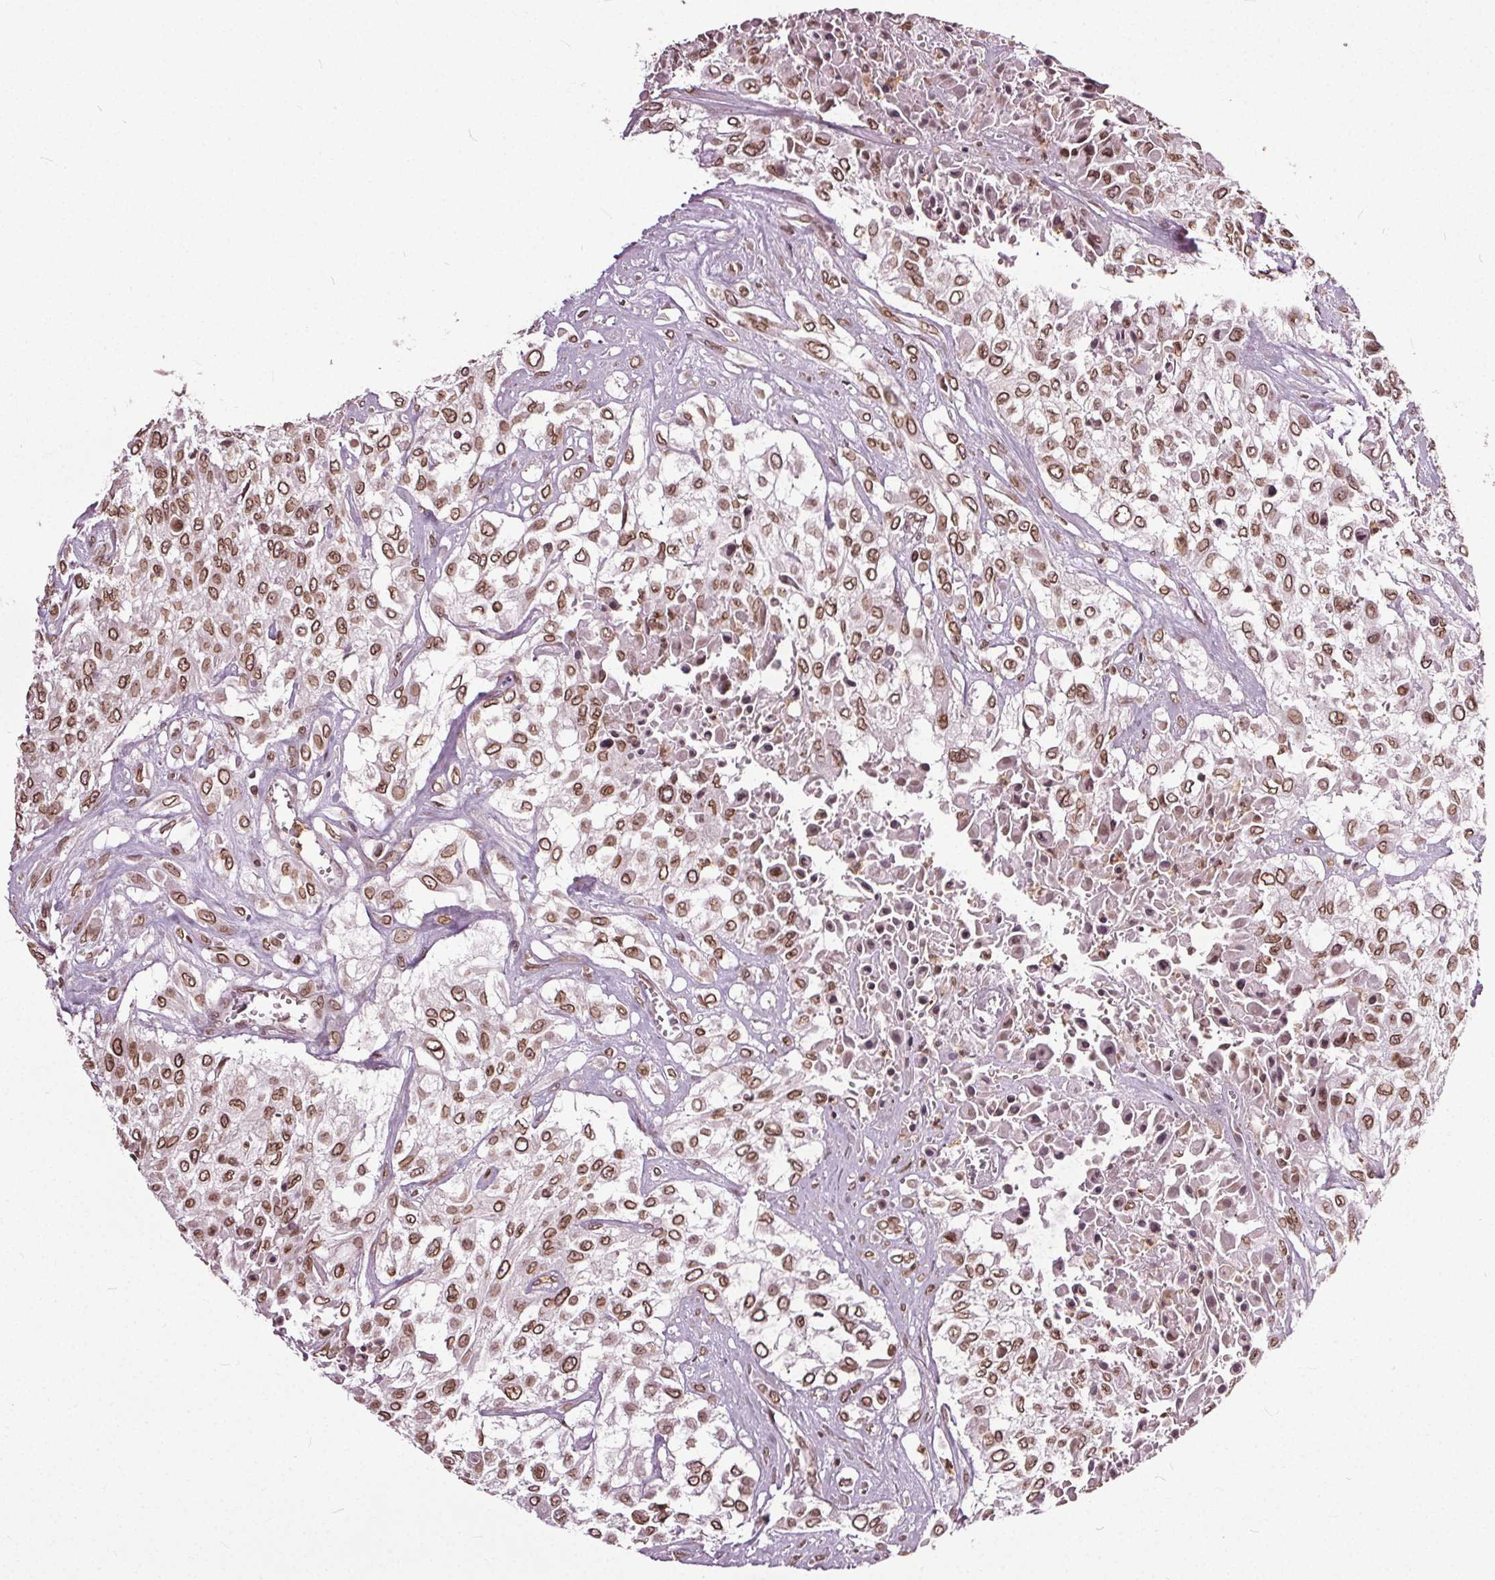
{"staining": {"intensity": "moderate", "quantity": ">75%", "location": "cytoplasmic/membranous,nuclear"}, "tissue": "urothelial cancer", "cell_type": "Tumor cells", "image_type": "cancer", "snomed": [{"axis": "morphology", "description": "Urothelial carcinoma, High grade"}, {"axis": "topography", "description": "Urinary bladder"}], "caption": "This micrograph demonstrates urothelial cancer stained with IHC to label a protein in brown. The cytoplasmic/membranous and nuclear of tumor cells show moderate positivity for the protein. Nuclei are counter-stained blue.", "gene": "TTC39C", "patient": {"sex": "male", "age": 57}}